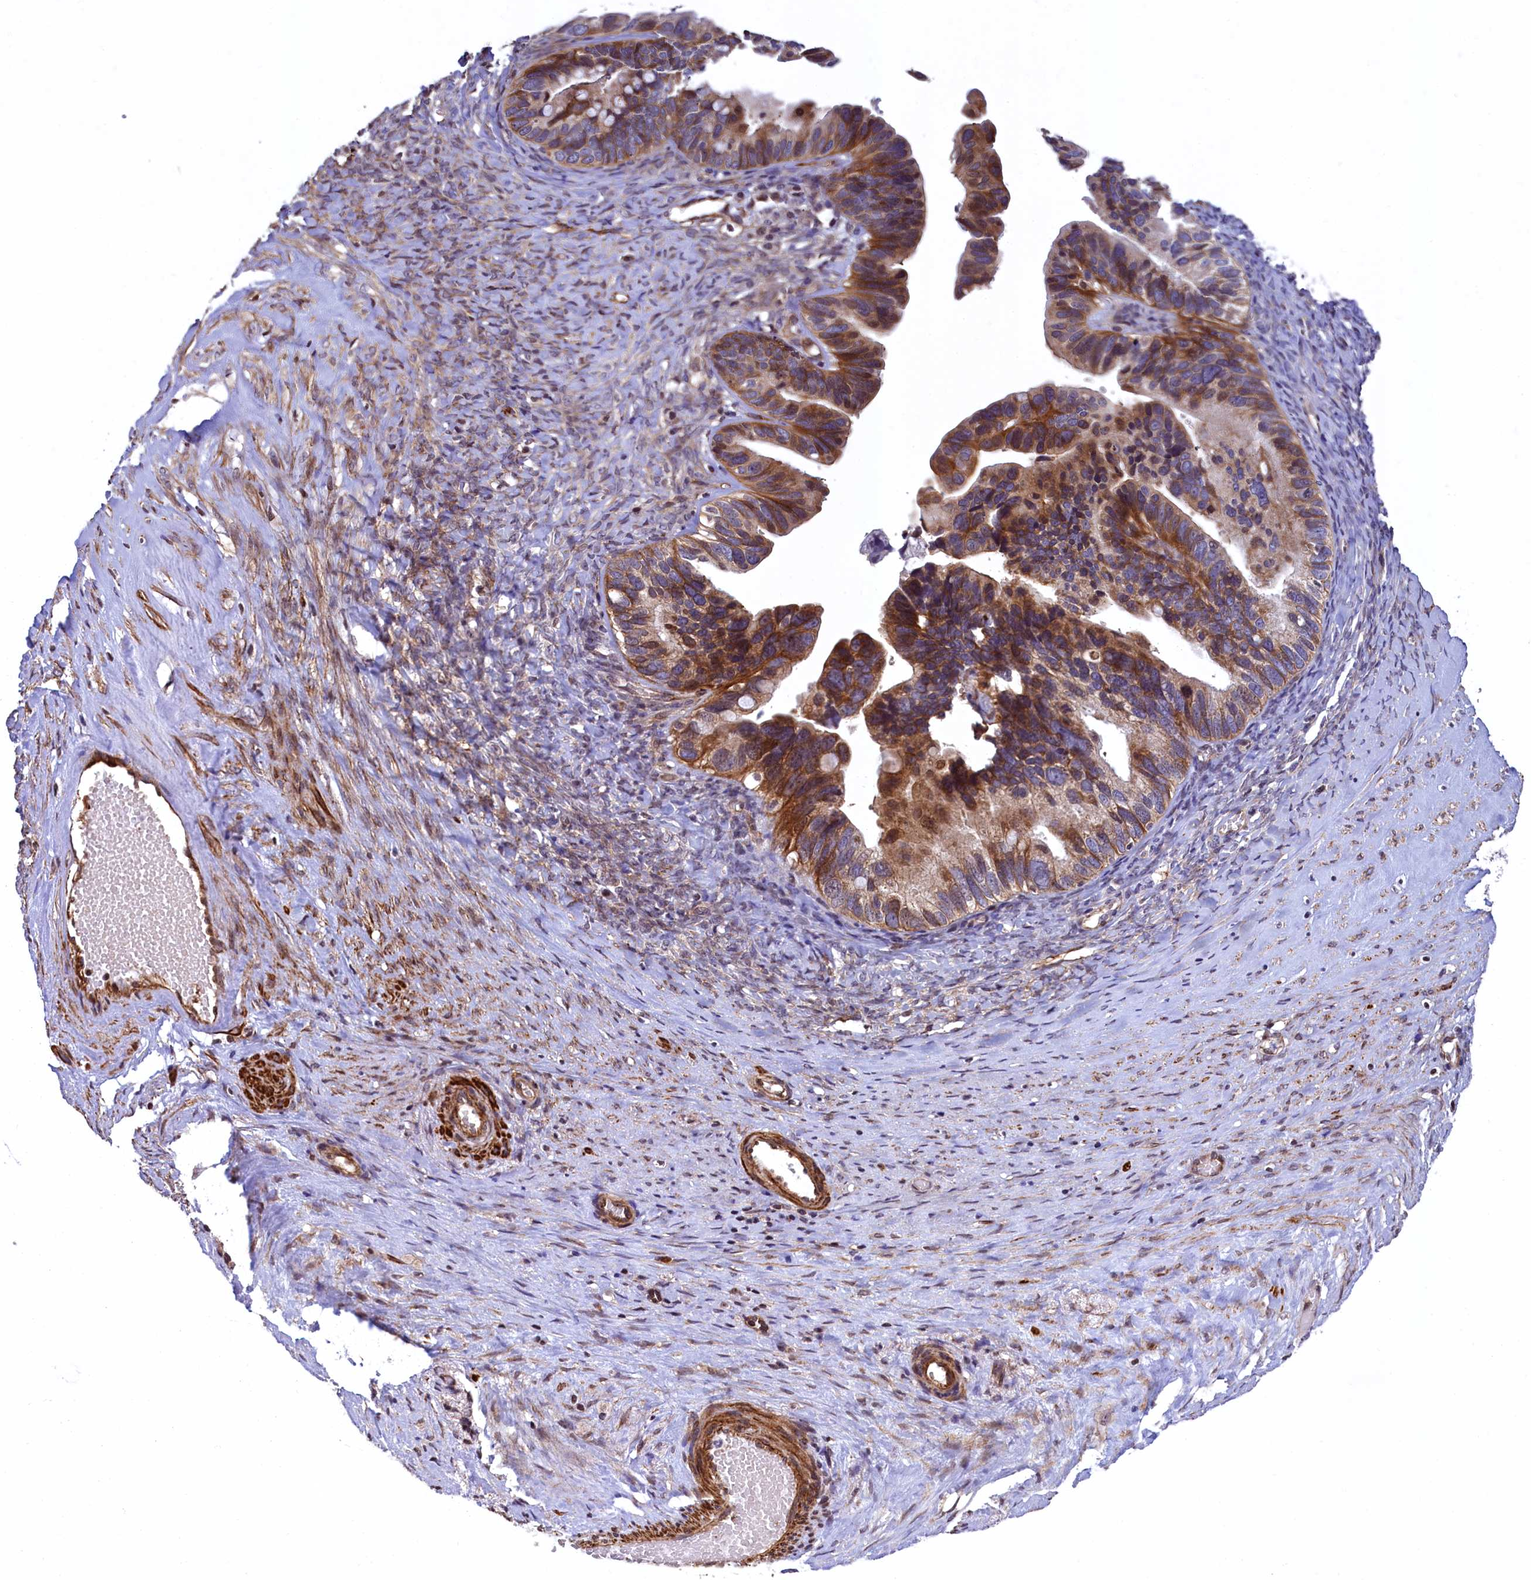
{"staining": {"intensity": "moderate", "quantity": ">75%", "location": "cytoplasmic/membranous"}, "tissue": "ovarian cancer", "cell_type": "Tumor cells", "image_type": "cancer", "snomed": [{"axis": "morphology", "description": "Cystadenocarcinoma, serous, NOS"}, {"axis": "topography", "description": "Ovary"}], "caption": "An IHC photomicrograph of neoplastic tissue is shown. Protein staining in brown shows moderate cytoplasmic/membranous positivity in ovarian serous cystadenocarcinoma within tumor cells. (Stains: DAB (3,3'-diaminobenzidine) in brown, nuclei in blue, Microscopy: brightfield microscopy at high magnification).", "gene": "ZNF2", "patient": {"sex": "female", "age": 56}}